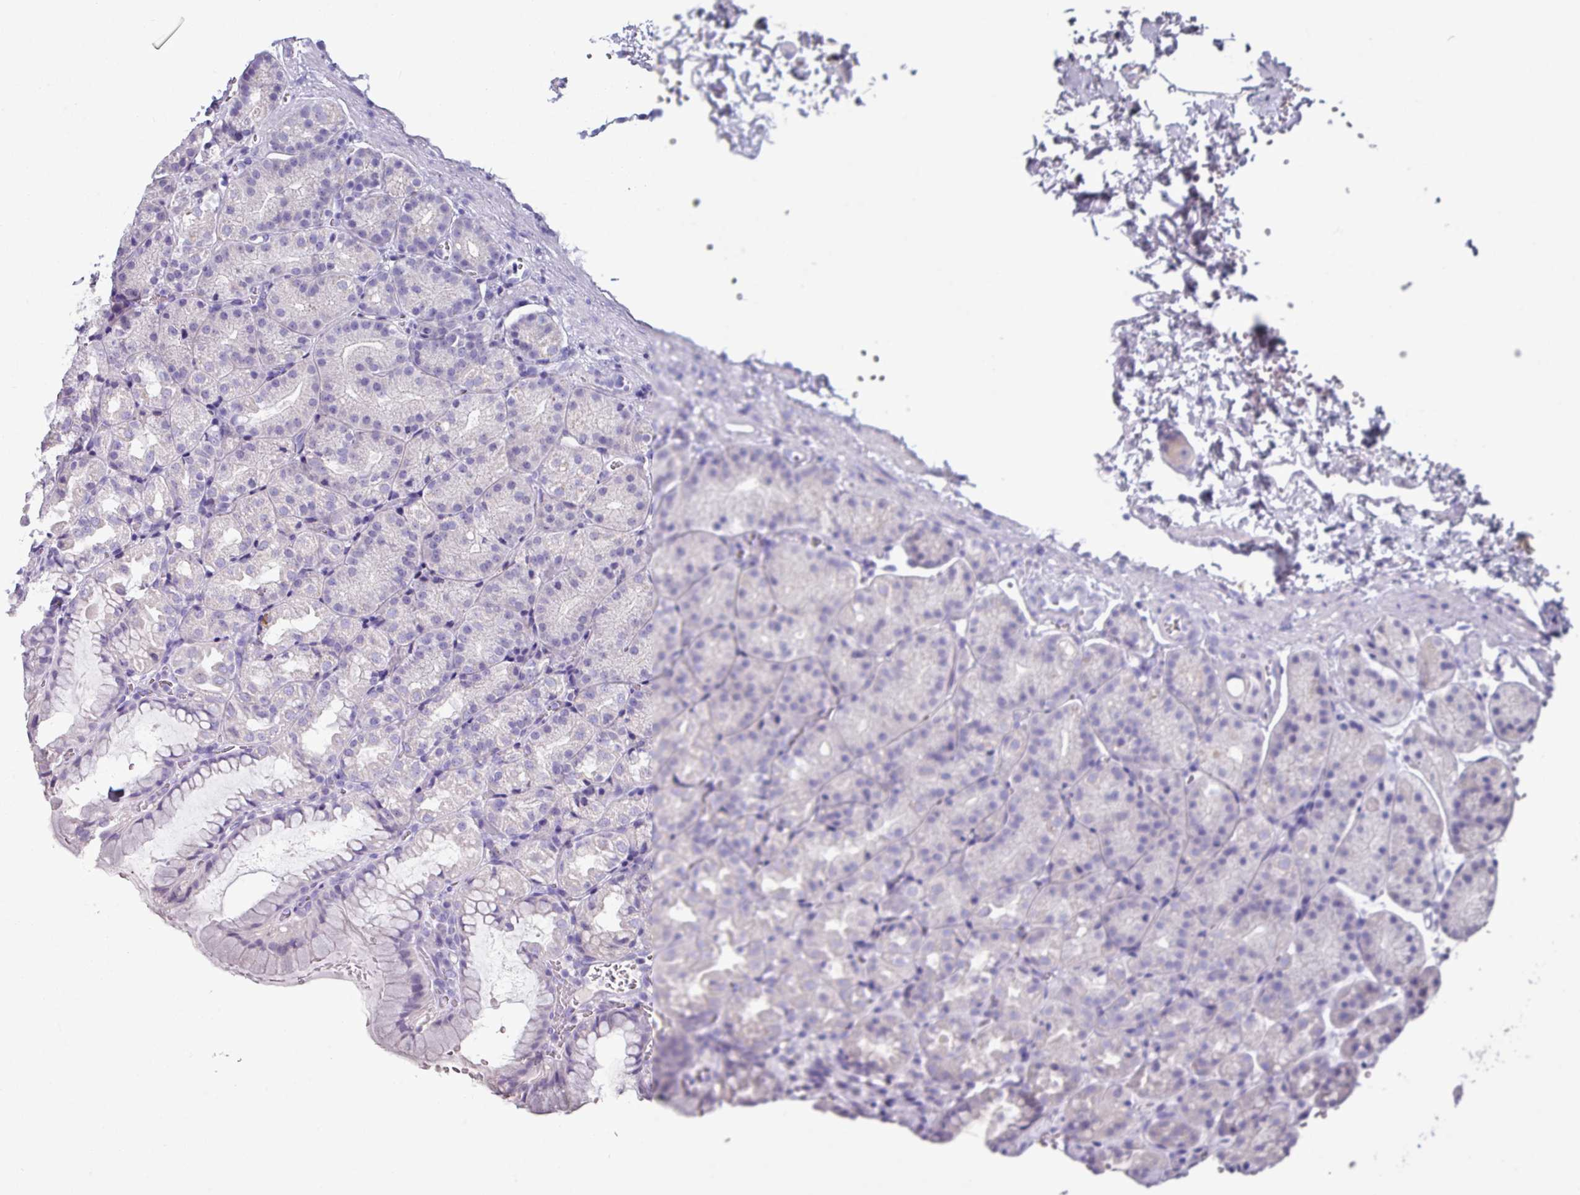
{"staining": {"intensity": "negative", "quantity": "none", "location": "none"}, "tissue": "stomach", "cell_type": "Glandular cells", "image_type": "normal", "snomed": [{"axis": "morphology", "description": "Normal tissue, NOS"}, {"axis": "topography", "description": "Stomach, upper"}], "caption": "High magnification brightfield microscopy of unremarkable stomach stained with DAB (brown) and counterstained with hematoxylin (blue): glandular cells show no significant expression. Nuclei are stained in blue.", "gene": "OR2T10", "patient": {"sex": "female", "age": 81}}